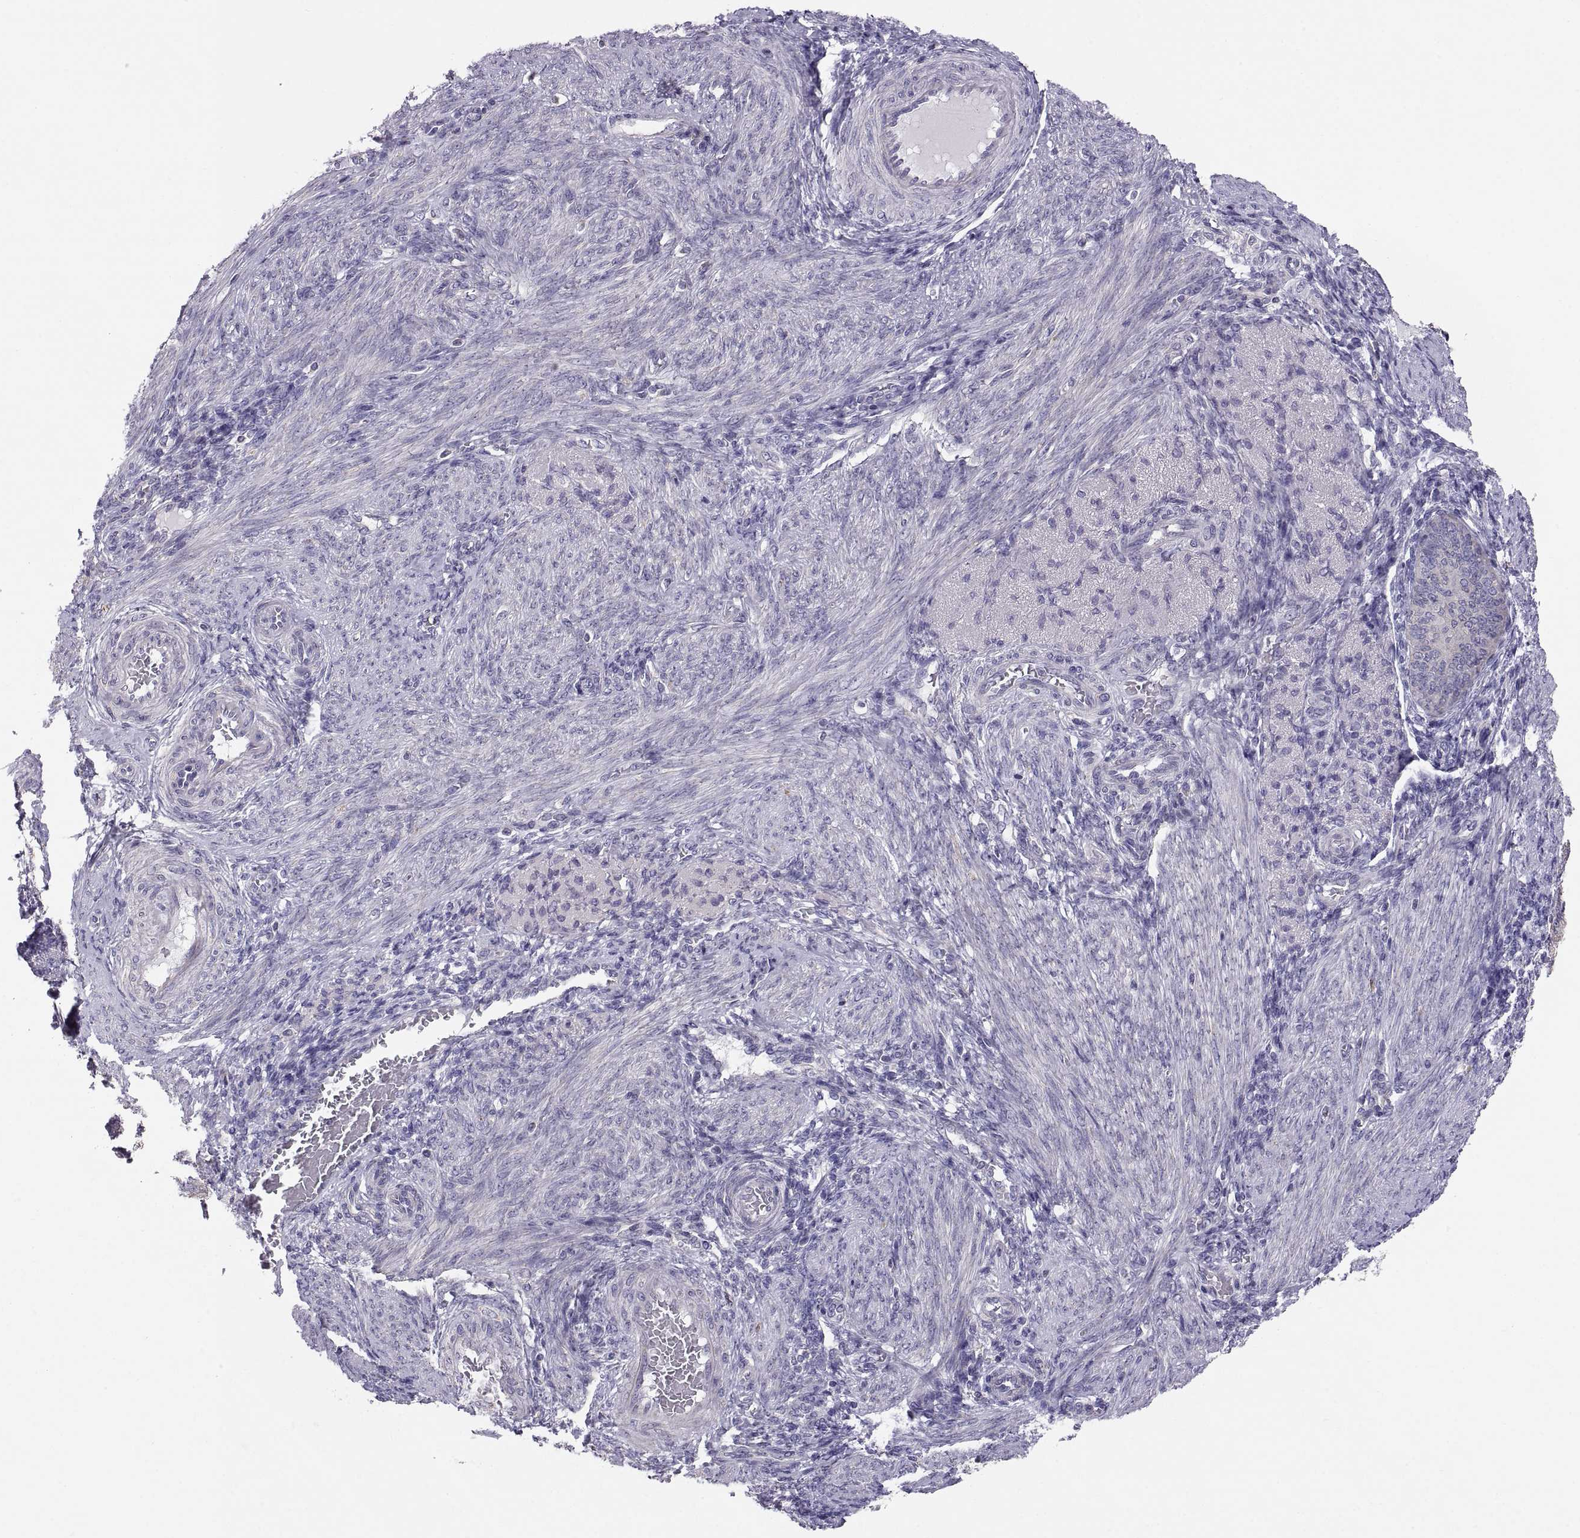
{"staining": {"intensity": "negative", "quantity": "none", "location": "none"}, "tissue": "endometrium", "cell_type": "Cells in endometrial stroma", "image_type": "normal", "snomed": [{"axis": "morphology", "description": "Normal tissue, NOS"}, {"axis": "topography", "description": "Endometrium"}], "caption": "The histopathology image reveals no staining of cells in endometrial stroma in benign endometrium.", "gene": "TNNC1", "patient": {"sex": "female", "age": 39}}